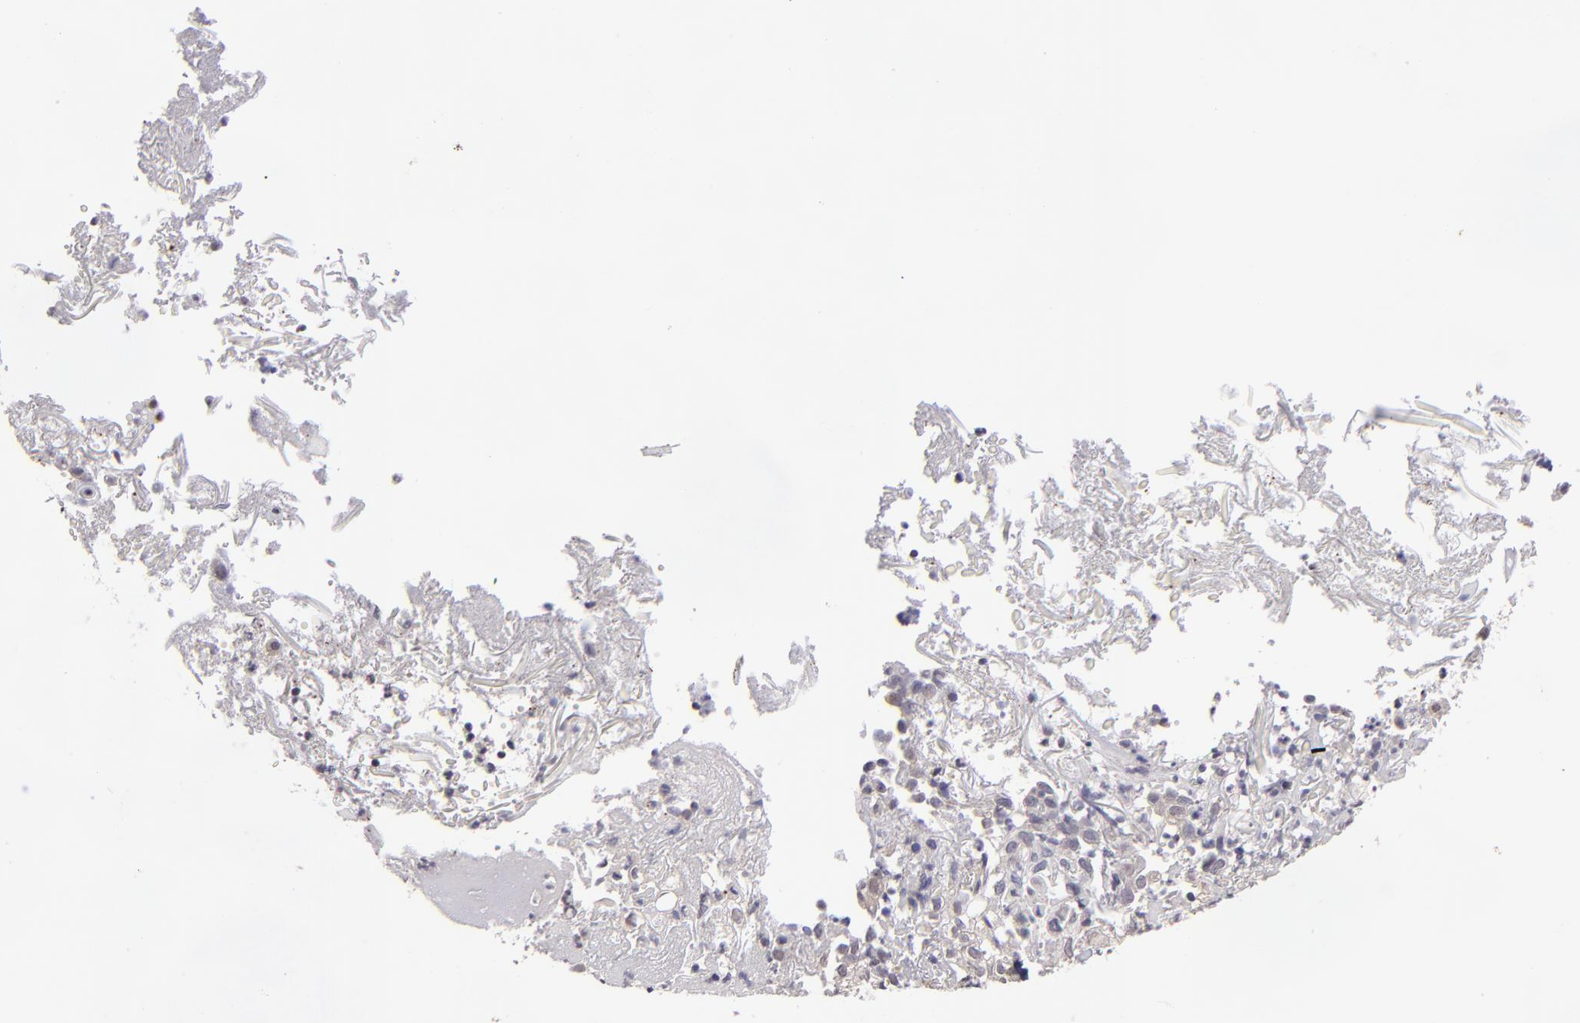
{"staining": {"intensity": "weak", "quantity": "<25%", "location": "nuclear"}, "tissue": "skin cancer", "cell_type": "Tumor cells", "image_type": "cancer", "snomed": [{"axis": "morphology", "description": "Squamous cell carcinoma, NOS"}, {"axis": "topography", "description": "Skin"}], "caption": "There is no significant staining in tumor cells of skin cancer (squamous cell carcinoma).", "gene": "NRXN3", "patient": {"sex": "male", "age": 65}}